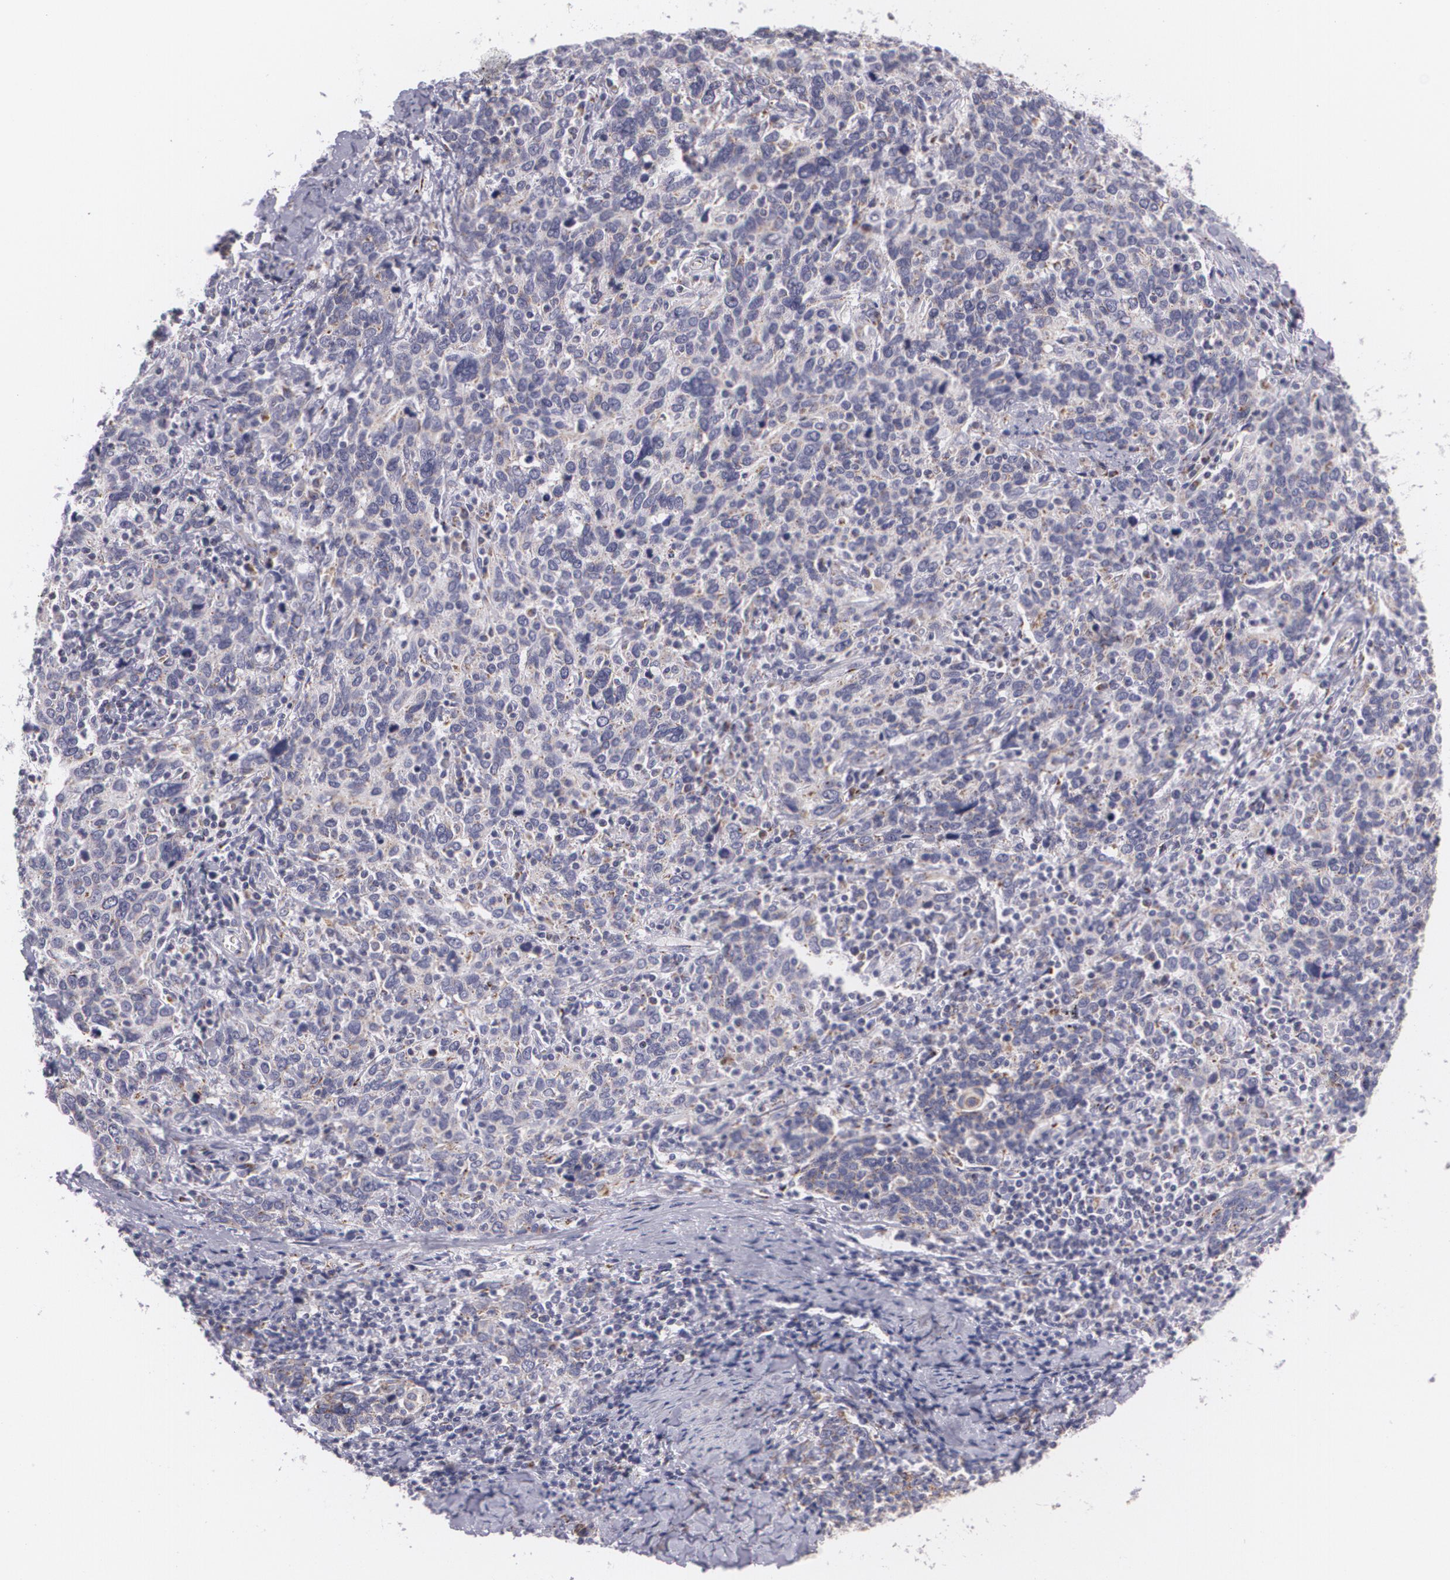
{"staining": {"intensity": "negative", "quantity": "none", "location": "none"}, "tissue": "cervical cancer", "cell_type": "Tumor cells", "image_type": "cancer", "snomed": [{"axis": "morphology", "description": "Squamous cell carcinoma, NOS"}, {"axis": "topography", "description": "Cervix"}], "caption": "Immunohistochemical staining of human squamous cell carcinoma (cervical) displays no significant expression in tumor cells.", "gene": "CILK1", "patient": {"sex": "female", "age": 41}}